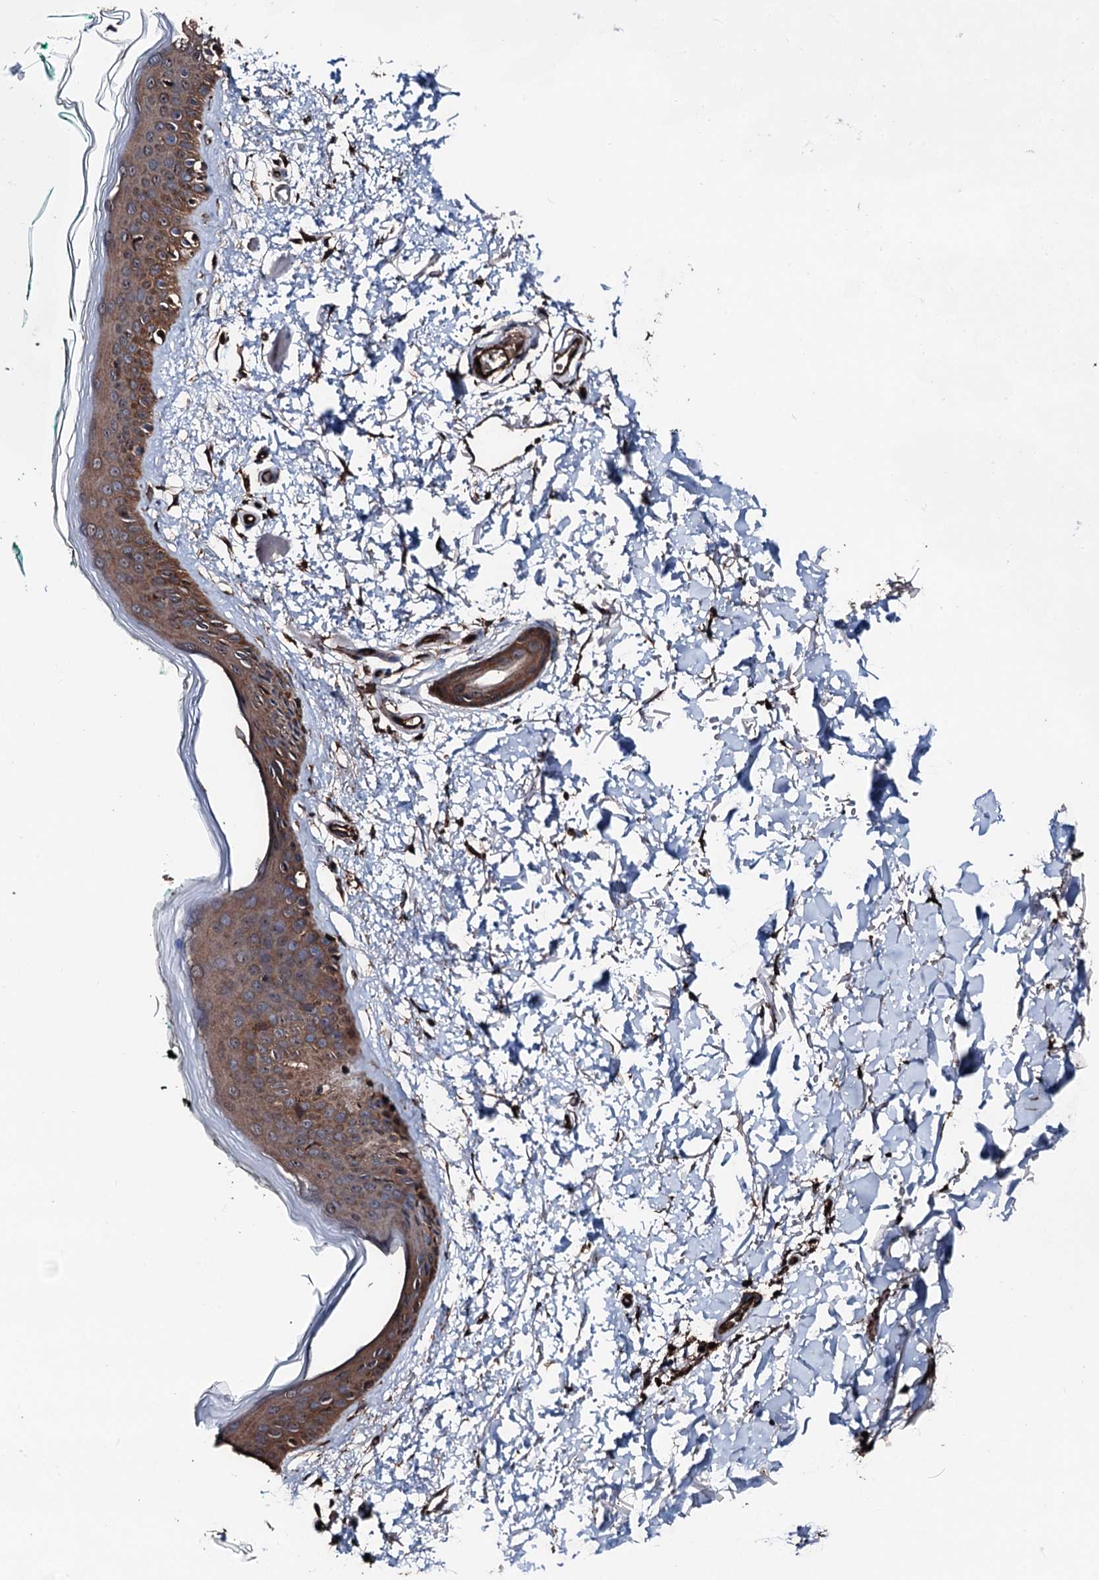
{"staining": {"intensity": "strong", "quantity": ">75%", "location": "cytoplasmic/membranous"}, "tissue": "skin", "cell_type": "Fibroblasts", "image_type": "normal", "snomed": [{"axis": "morphology", "description": "Normal tissue, NOS"}, {"axis": "topography", "description": "Skin"}], "caption": "There is high levels of strong cytoplasmic/membranous expression in fibroblasts of unremarkable skin, as demonstrated by immunohistochemical staining (brown color).", "gene": "KIF18A", "patient": {"sex": "male", "age": 62}}